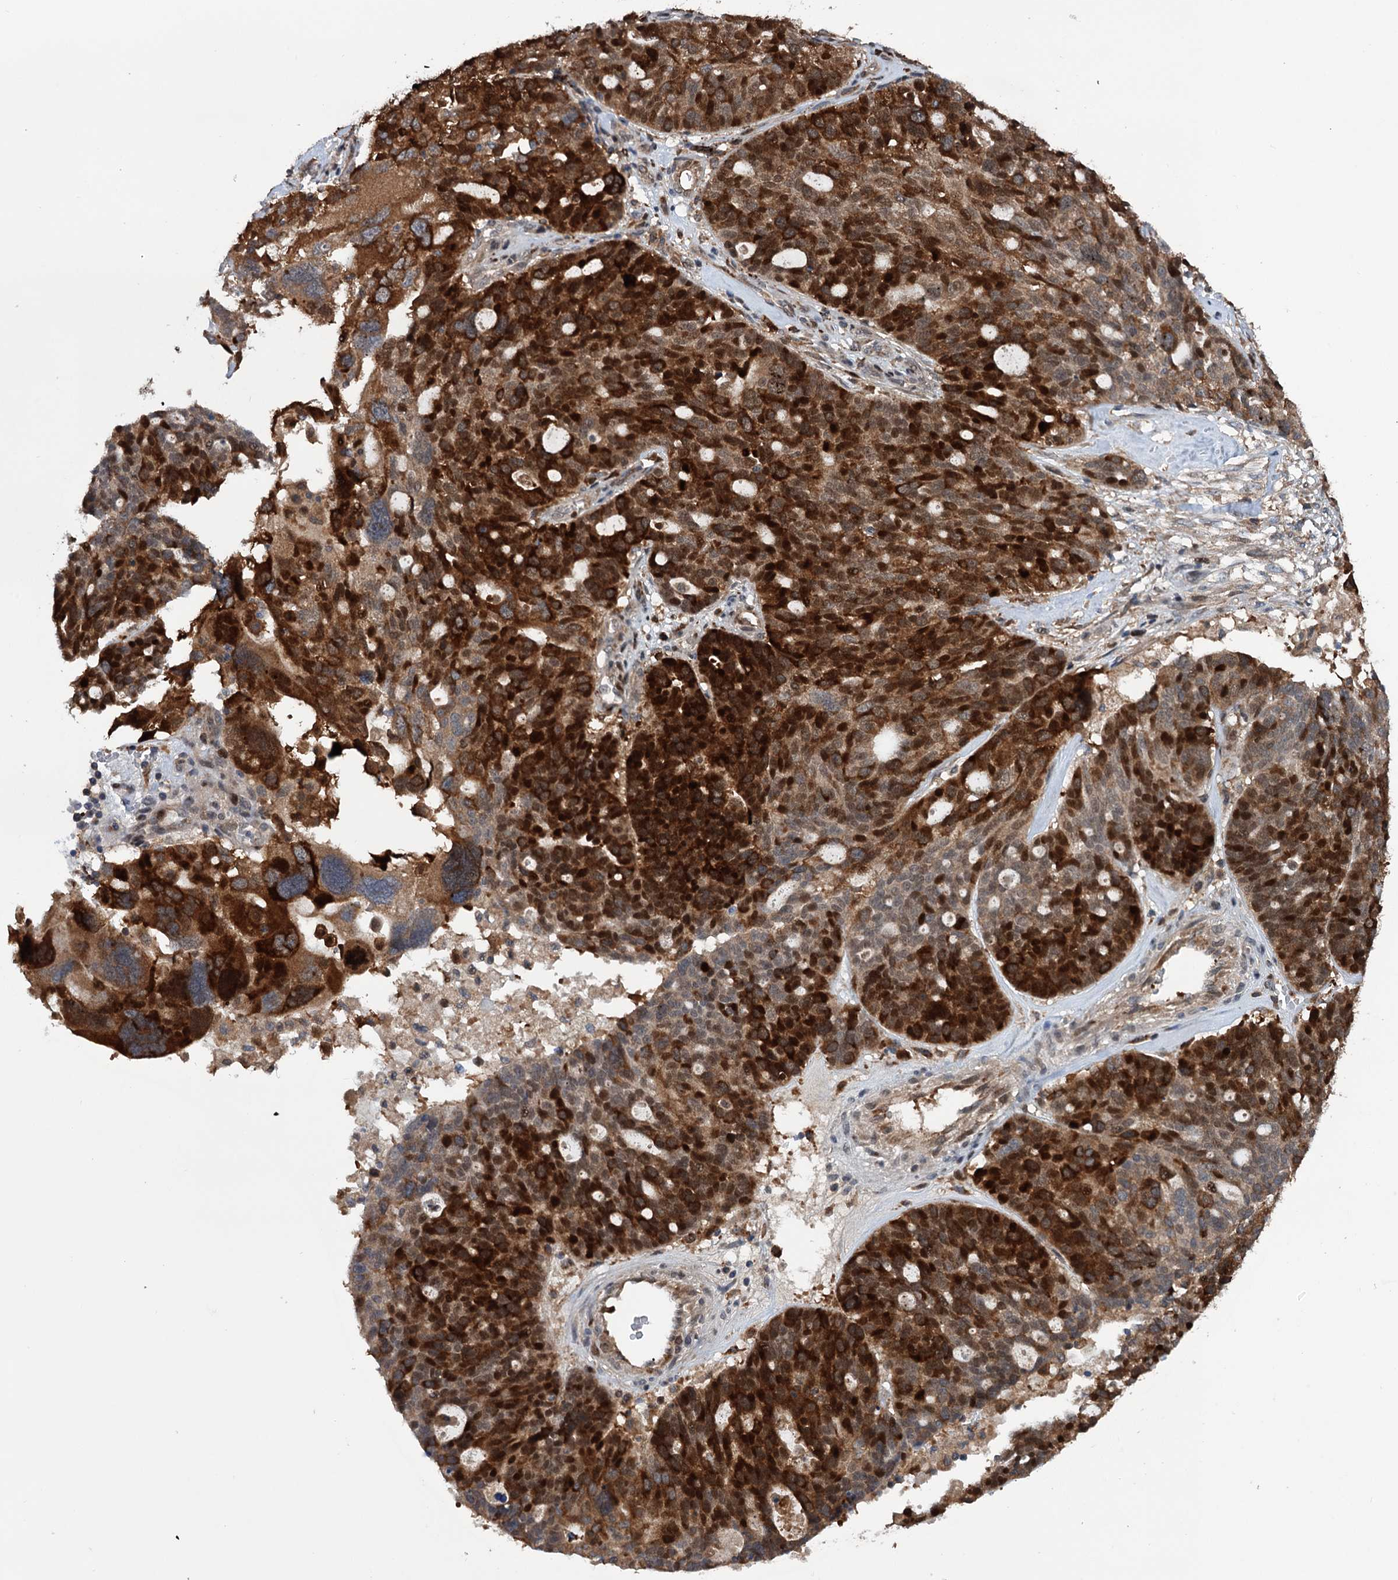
{"staining": {"intensity": "strong", "quantity": ">75%", "location": "cytoplasmic/membranous,nuclear"}, "tissue": "ovarian cancer", "cell_type": "Tumor cells", "image_type": "cancer", "snomed": [{"axis": "morphology", "description": "Cystadenocarcinoma, serous, NOS"}, {"axis": "topography", "description": "Ovary"}], "caption": "Ovarian serous cystadenocarcinoma stained for a protein demonstrates strong cytoplasmic/membranous and nuclear positivity in tumor cells.", "gene": "NCAPD2", "patient": {"sex": "female", "age": 59}}